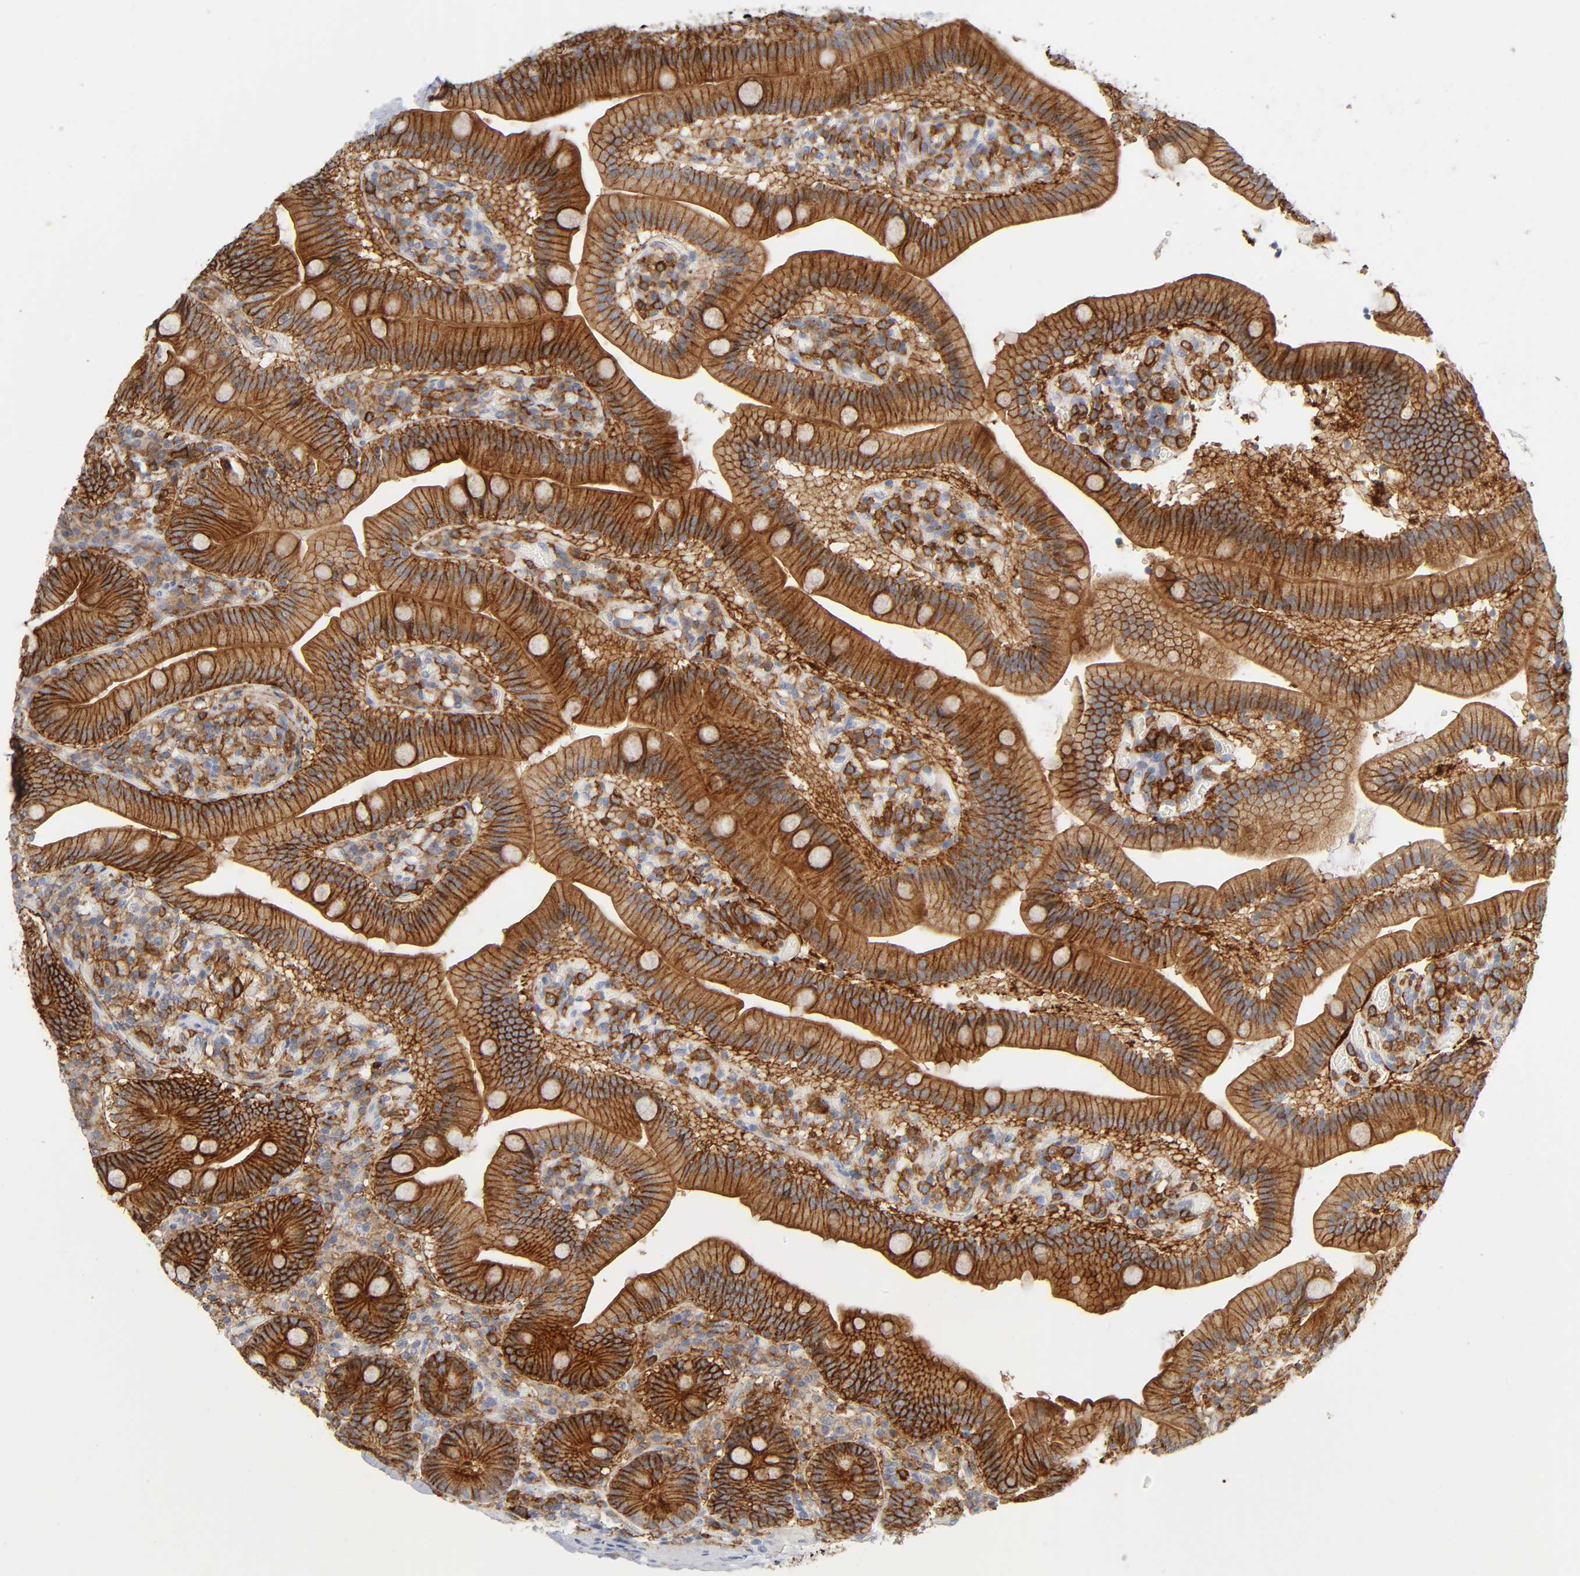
{"staining": {"intensity": "moderate", "quantity": ">75%", "location": "cytoplasmic/membranous"}, "tissue": "duodenum", "cell_type": "Glandular cells", "image_type": "normal", "snomed": [{"axis": "morphology", "description": "Normal tissue, NOS"}, {"axis": "topography", "description": "Duodenum"}], "caption": "High-magnification brightfield microscopy of normal duodenum stained with DAB (3,3'-diaminobenzidine) (brown) and counterstained with hematoxylin (blue). glandular cells exhibit moderate cytoplasmic/membranous positivity is identified in approximately>75% of cells. The staining was performed using DAB (3,3'-diaminobenzidine), with brown indicating positive protein expression. Nuclei are stained blue with hematoxylin.", "gene": "LYN", "patient": {"sex": "male", "age": 66}}